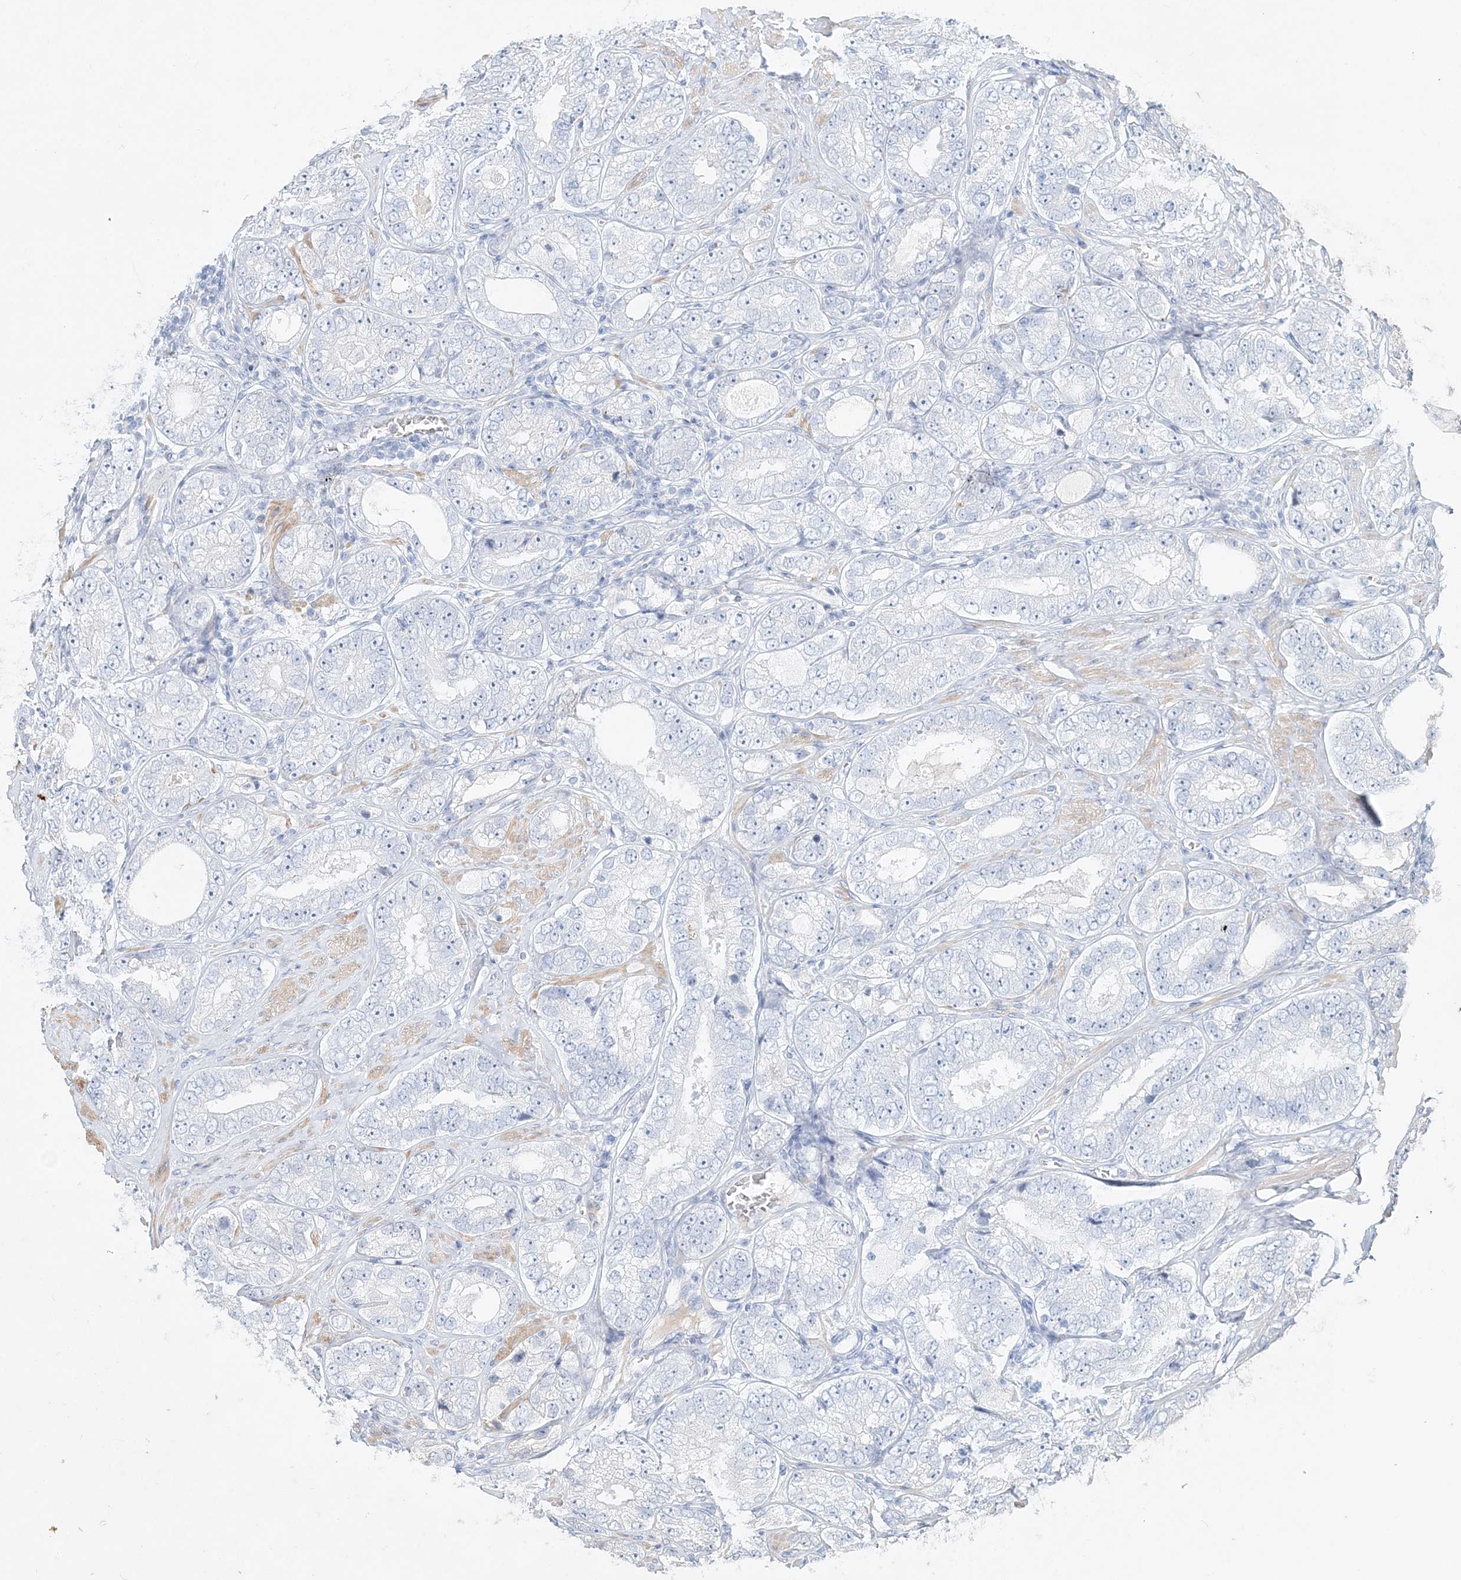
{"staining": {"intensity": "negative", "quantity": "none", "location": "none"}, "tissue": "prostate cancer", "cell_type": "Tumor cells", "image_type": "cancer", "snomed": [{"axis": "morphology", "description": "Adenocarcinoma, High grade"}, {"axis": "topography", "description": "Prostate"}], "caption": "The histopathology image demonstrates no staining of tumor cells in prostate high-grade adenocarcinoma. (DAB IHC, high magnification).", "gene": "DNAH5", "patient": {"sex": "male", "age": 56}}